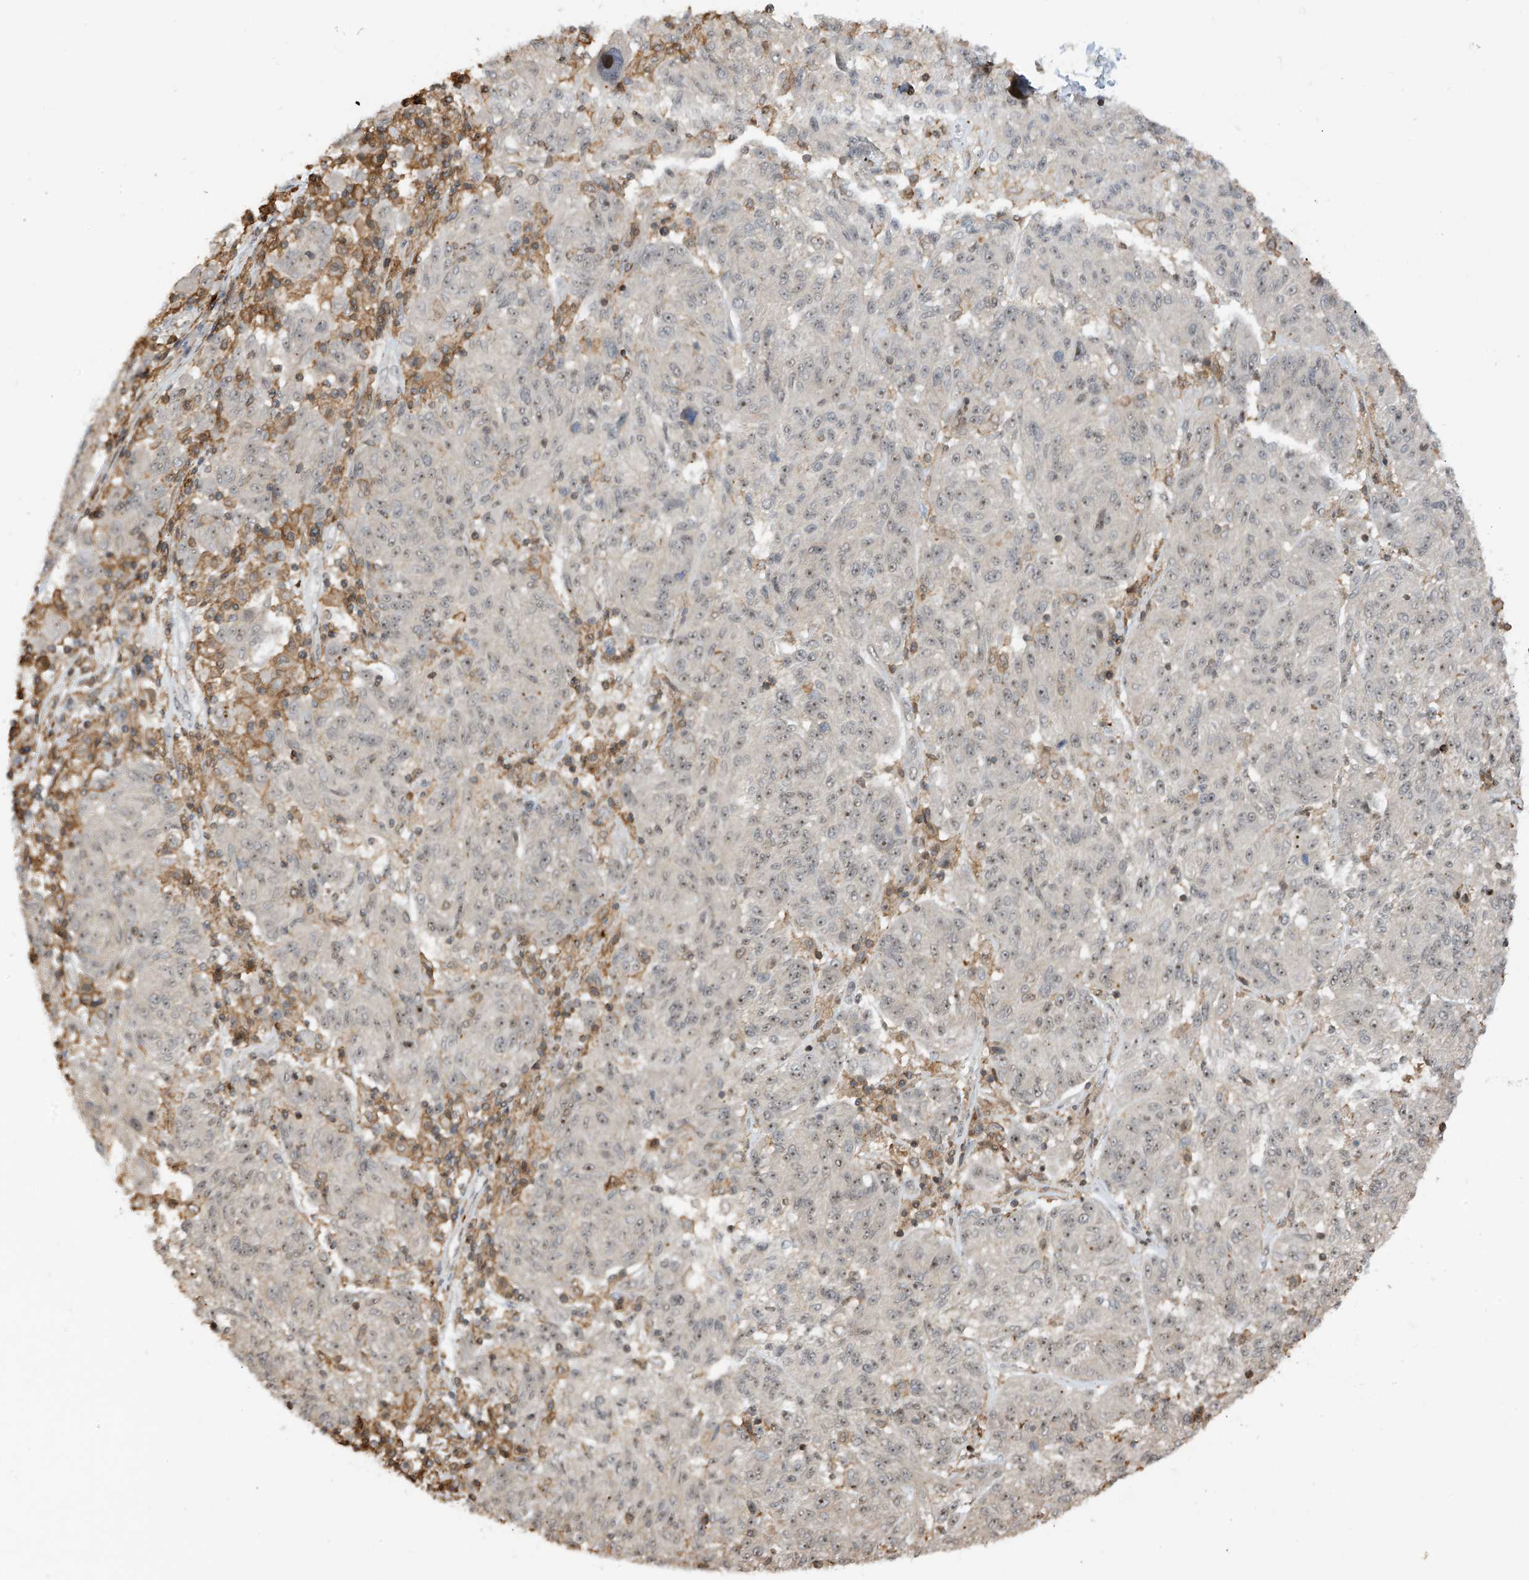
{"staining": {"intensity": "weak", "quantity": "25%-75%", "location": "nuclear"}, "tissue": "melanoma", "cell_type": "Tumor cells", "image_type": "cancer", "snomed": [{"axis": "morphology", "description": "Malignant melanoma, NOS"}, {"axis": "topography", "description": "Skin"}], "caption": "The immunohistochemical stain labels weak nuclear staining in tumor cells of malignant melanoma tissue.", "gene": "REPIN1", "patient": {"sex": "male", "age": 53}}